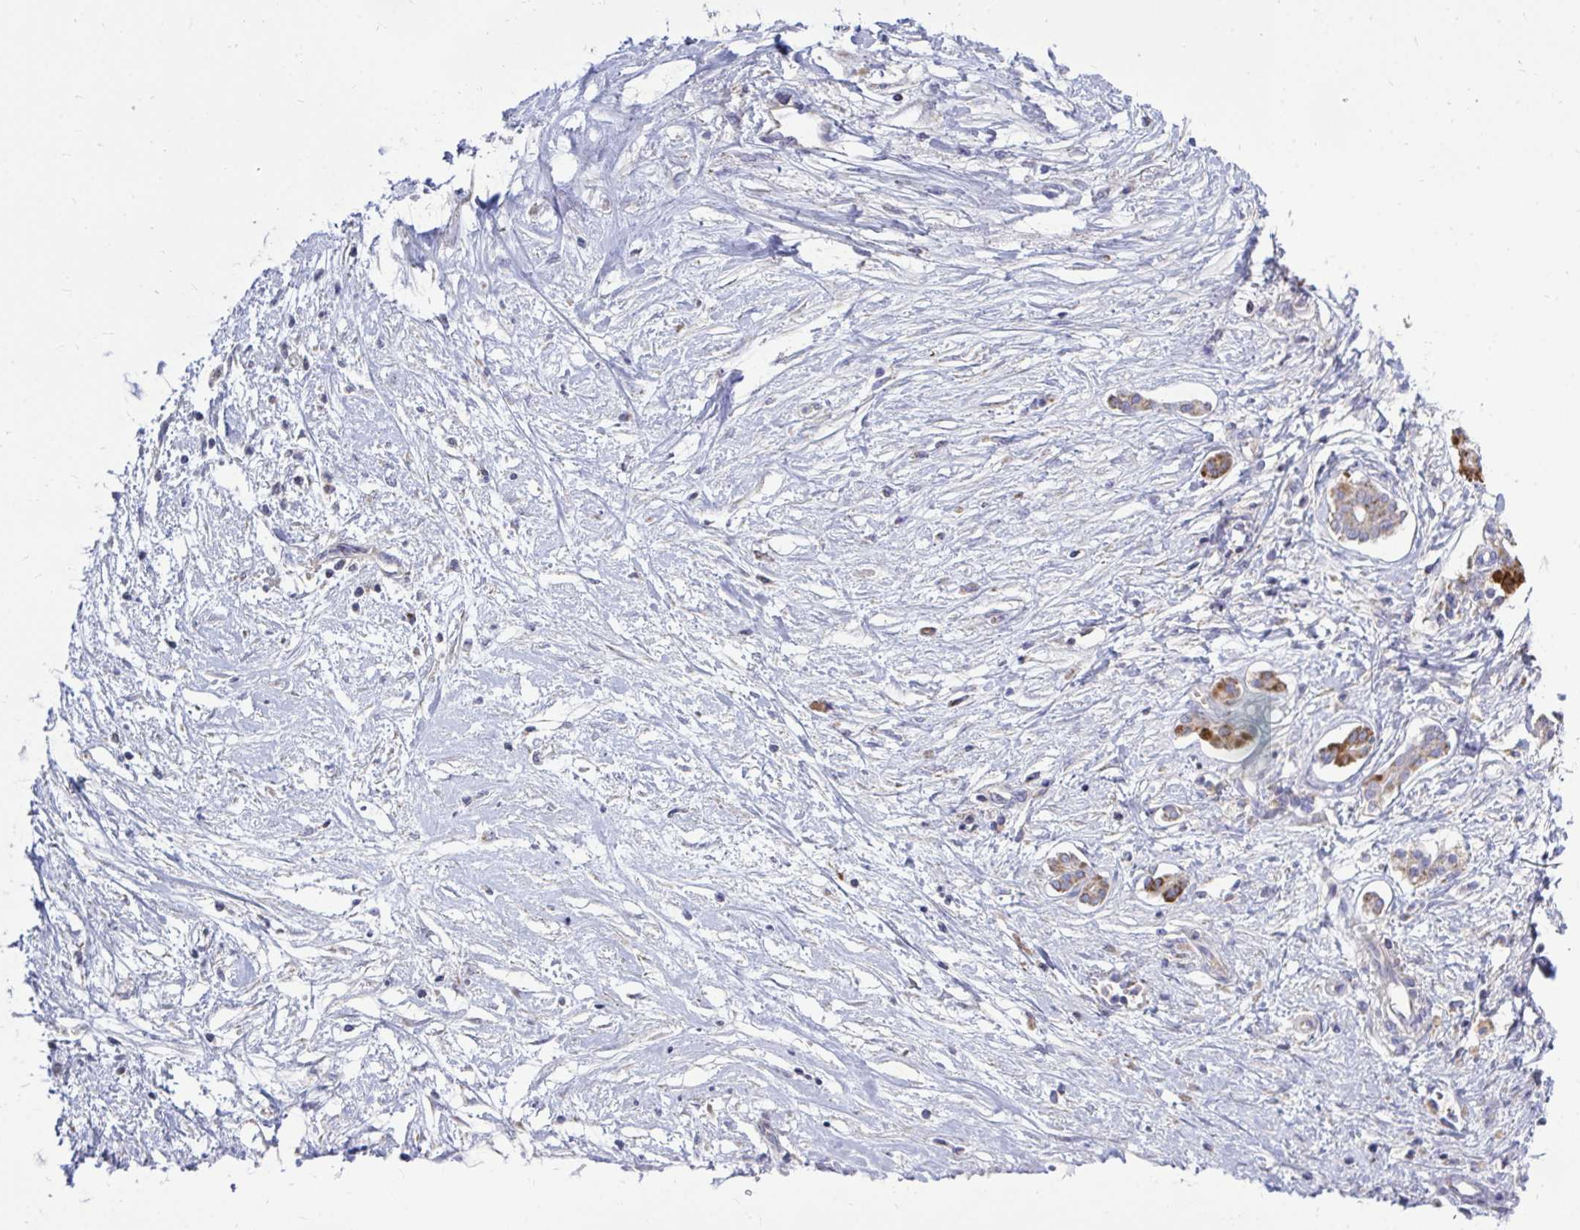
{"staining": {"intensity": "strong", "quantity": "25%-75%", "location": "cytoplasmic/membranous"}, "tissue": "pancreatic cancer", "cell_type": "Tumor cells", "image_type": "cancer", "snomed": [{"axis": "morphology", "description": "Adenocarcinoma, NOS"}, {"axis": "topography", "description": "Pancreas"}], "caption": "Immunohistochemistry (IHC) image of neoplastic tissue: adenocarcinoma (pancreatic) stained using immunohistochemistry (IHC) displays high levels of strong protein expression localized specifically in the cytoplasmic/membranous of tumor cells, appearing as a cytoplasmic/membranous brown color.", "gene": "OR10R2", "patient": {"sex": "male", "age": 68}}